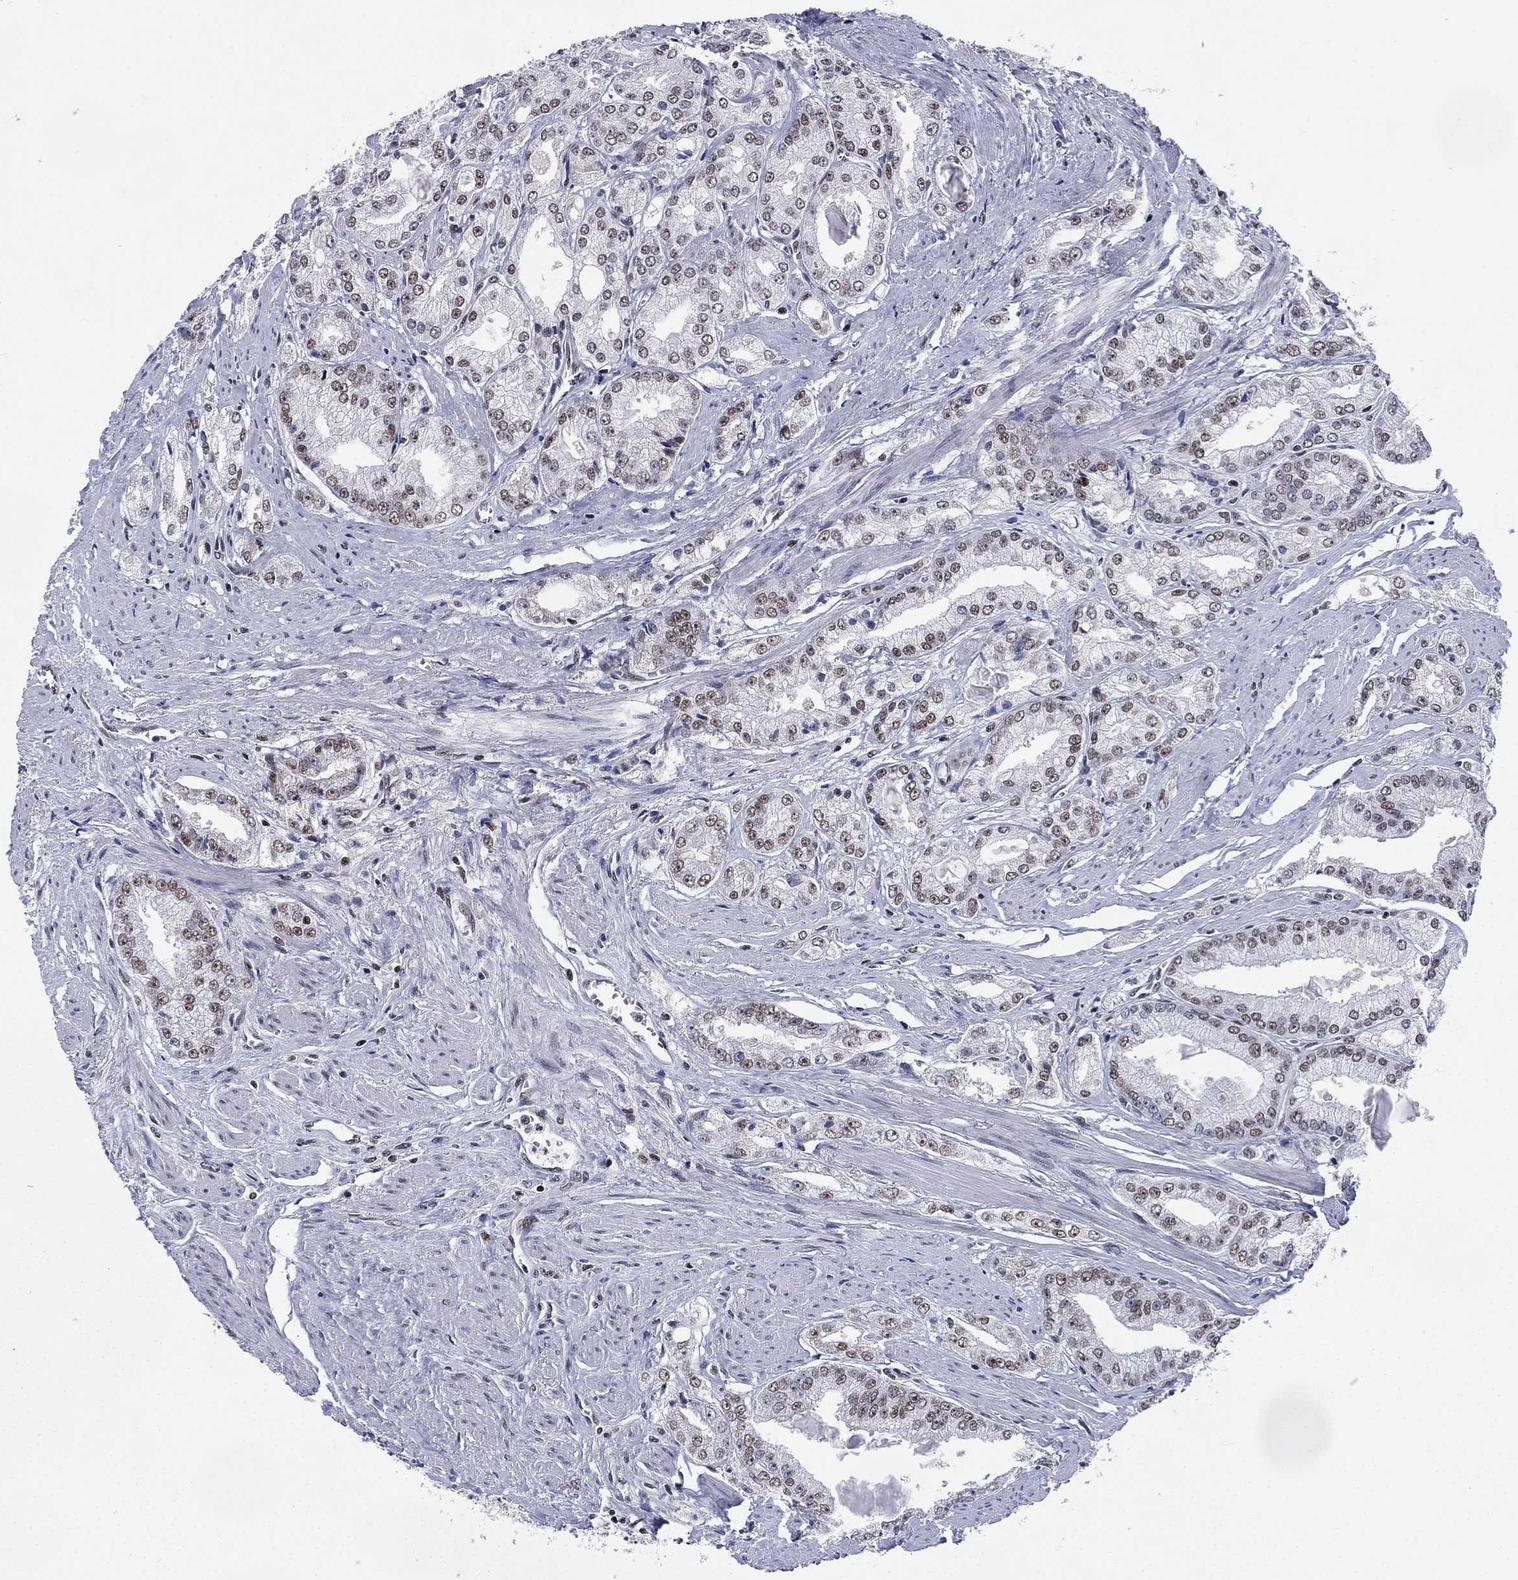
{"staining": {"intensity": "strong", "quantity": "25%-75%", "location": "nuclear"}, "tissue": "prostate cancer", "cell_type": "Tumor cells", "image_type": "cancer", "snomed": [{"axis": "morphology", "description": "Adenocarcinoma, NOS"}, {"axis": "morphology", "description": "Adenocarcinoma, High grade"}, {"axis": "topography", "description": "Prostate"}], "caption": "Prostate cancer (high-grade adenocarcinoma) stained for a protein displays strong nuclear positivity in tumor cells.", "gene": "RPRD1B", "patient": {"sex": "male", "age": 70}}